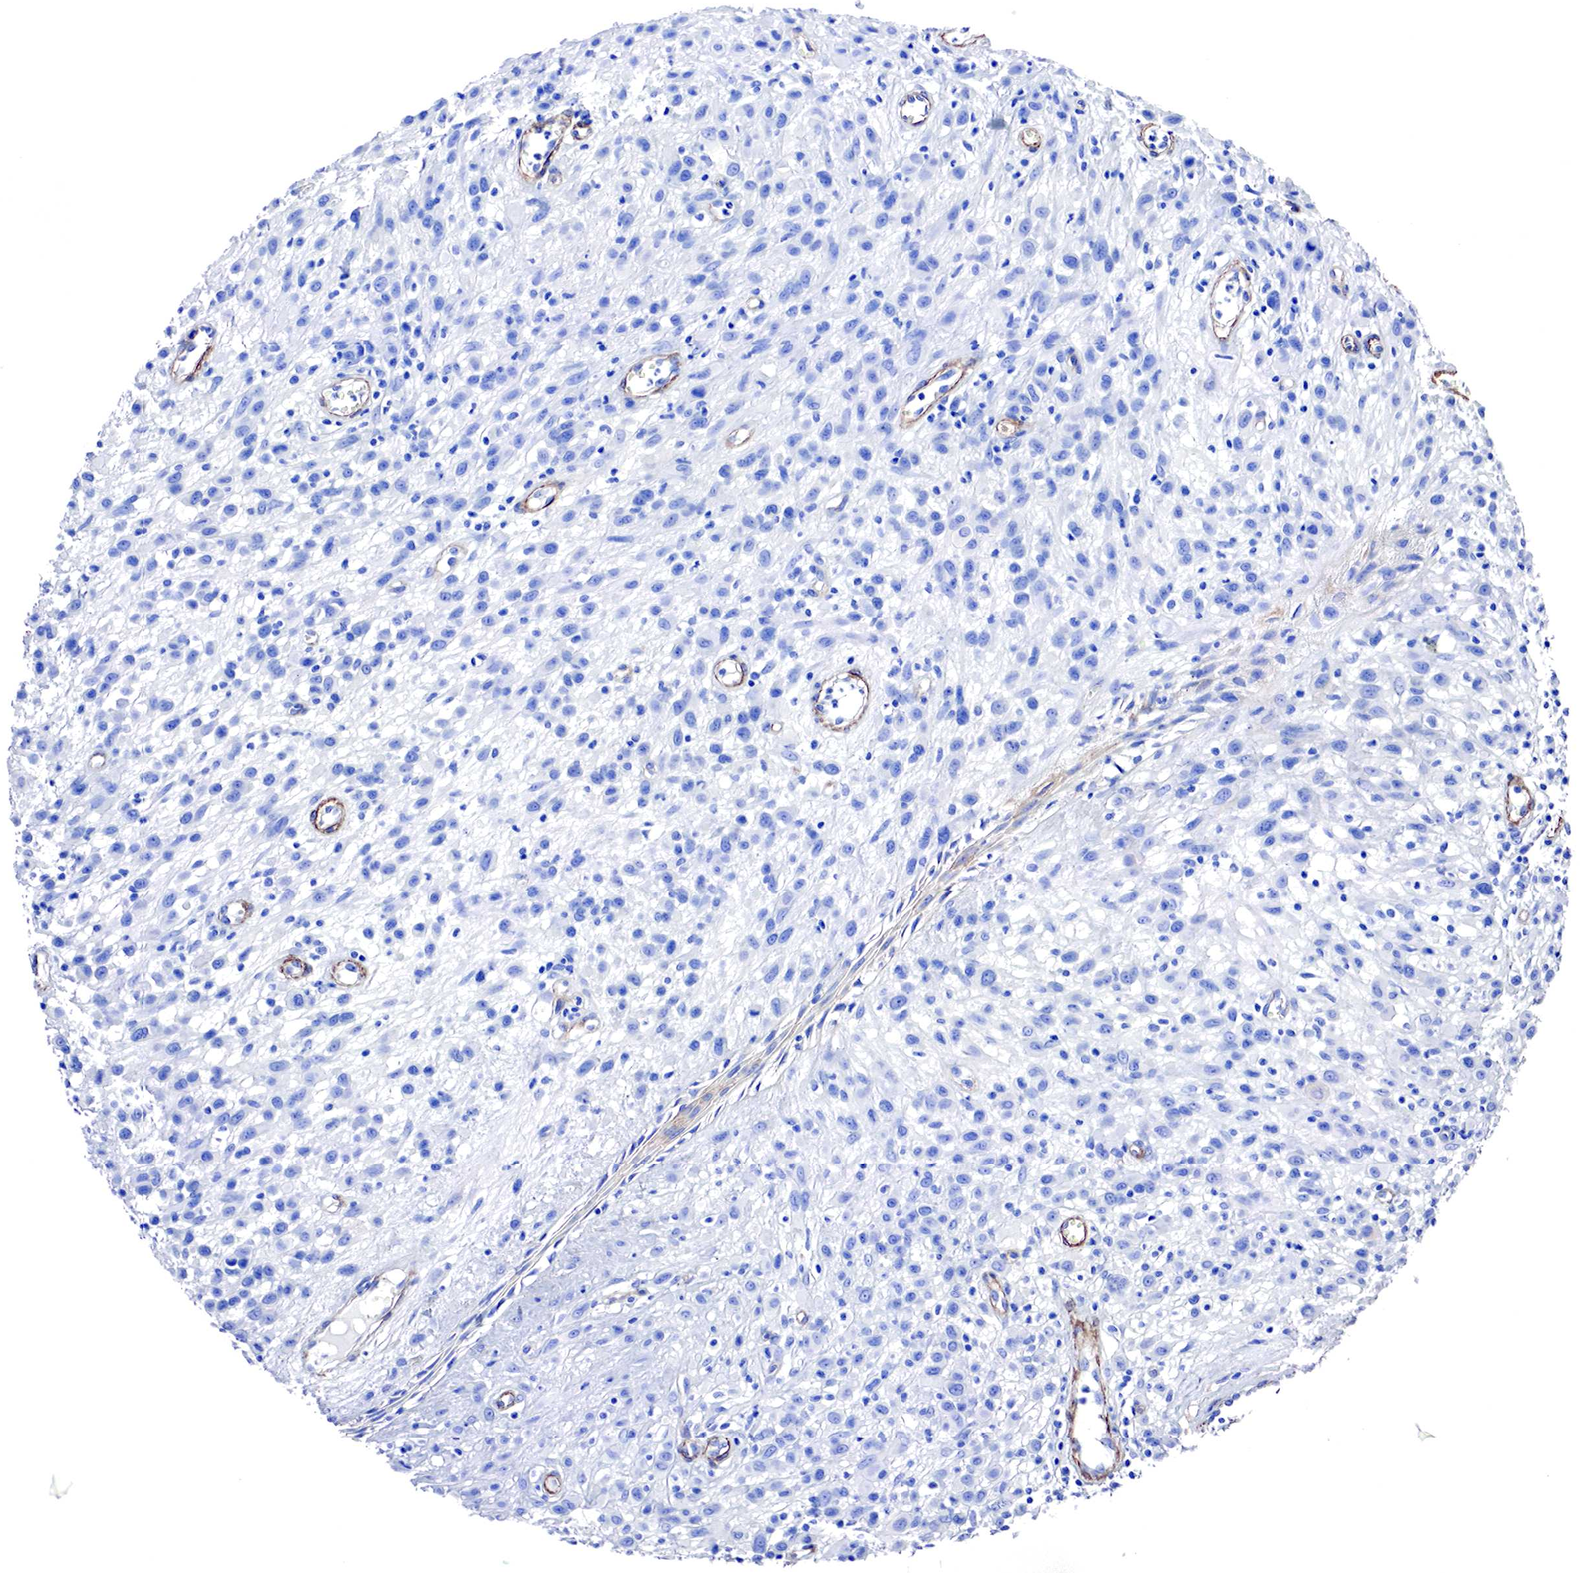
{"staining": {"intensity": "negative", "quantity": "none", "location": "none"}, "tissue": "melanoma", "cell_type": "Tumor cells", "image_type": "cancer", "snomed": [{"axis": "morphology", "description": "Malignant melanoma, NOS"}, {"axis": "topography", "description": "Skin"}], "caption": "Melanoma was stained to show a protein in brown. There is no significant positivity in tumor cells.", "gene": "TPM1", "patient": {"sex": "male", "age": 51}}